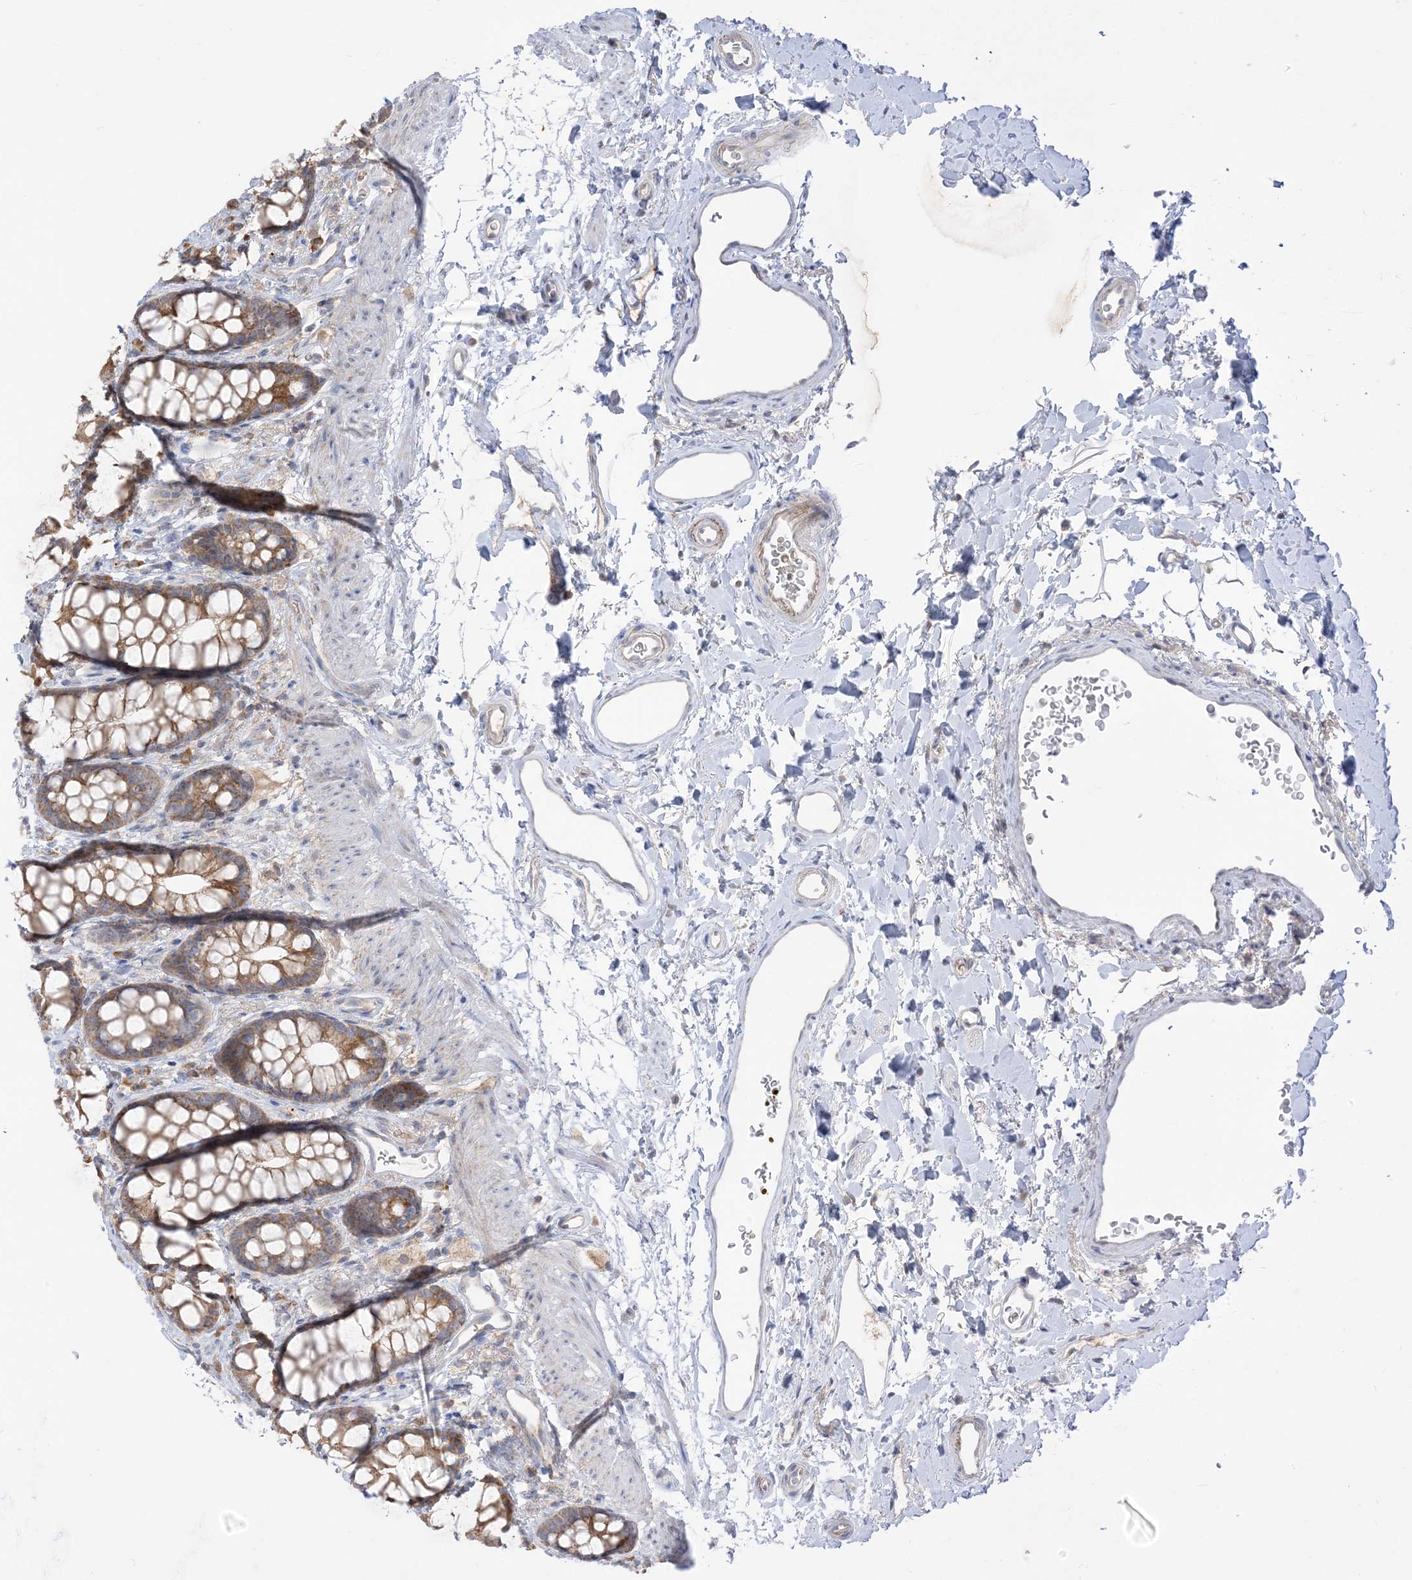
{"staining": {"intensity": "moderate", "quantity": ">75%", "location": "cytoplasmic/membranous"}, "tissue": "rectum", "cell_type": "Glandular cells", "image_type": "normal", "snomed": [{"axis": "morphology", "description": "Normal tissue, NOS"}, {"axis": "topography", "description": "Rectum"}], "caption": "The histopathology image shows a brown stain indicating the presence of a protein in the cytoplasmic/membranous of glandular cells in rectum. Immunohistochemistry (ihc) stains the protein in brown and the nuclei are stained blue.", "gene": "NPPC", "patient": {"sex": "female", "age": 65}}